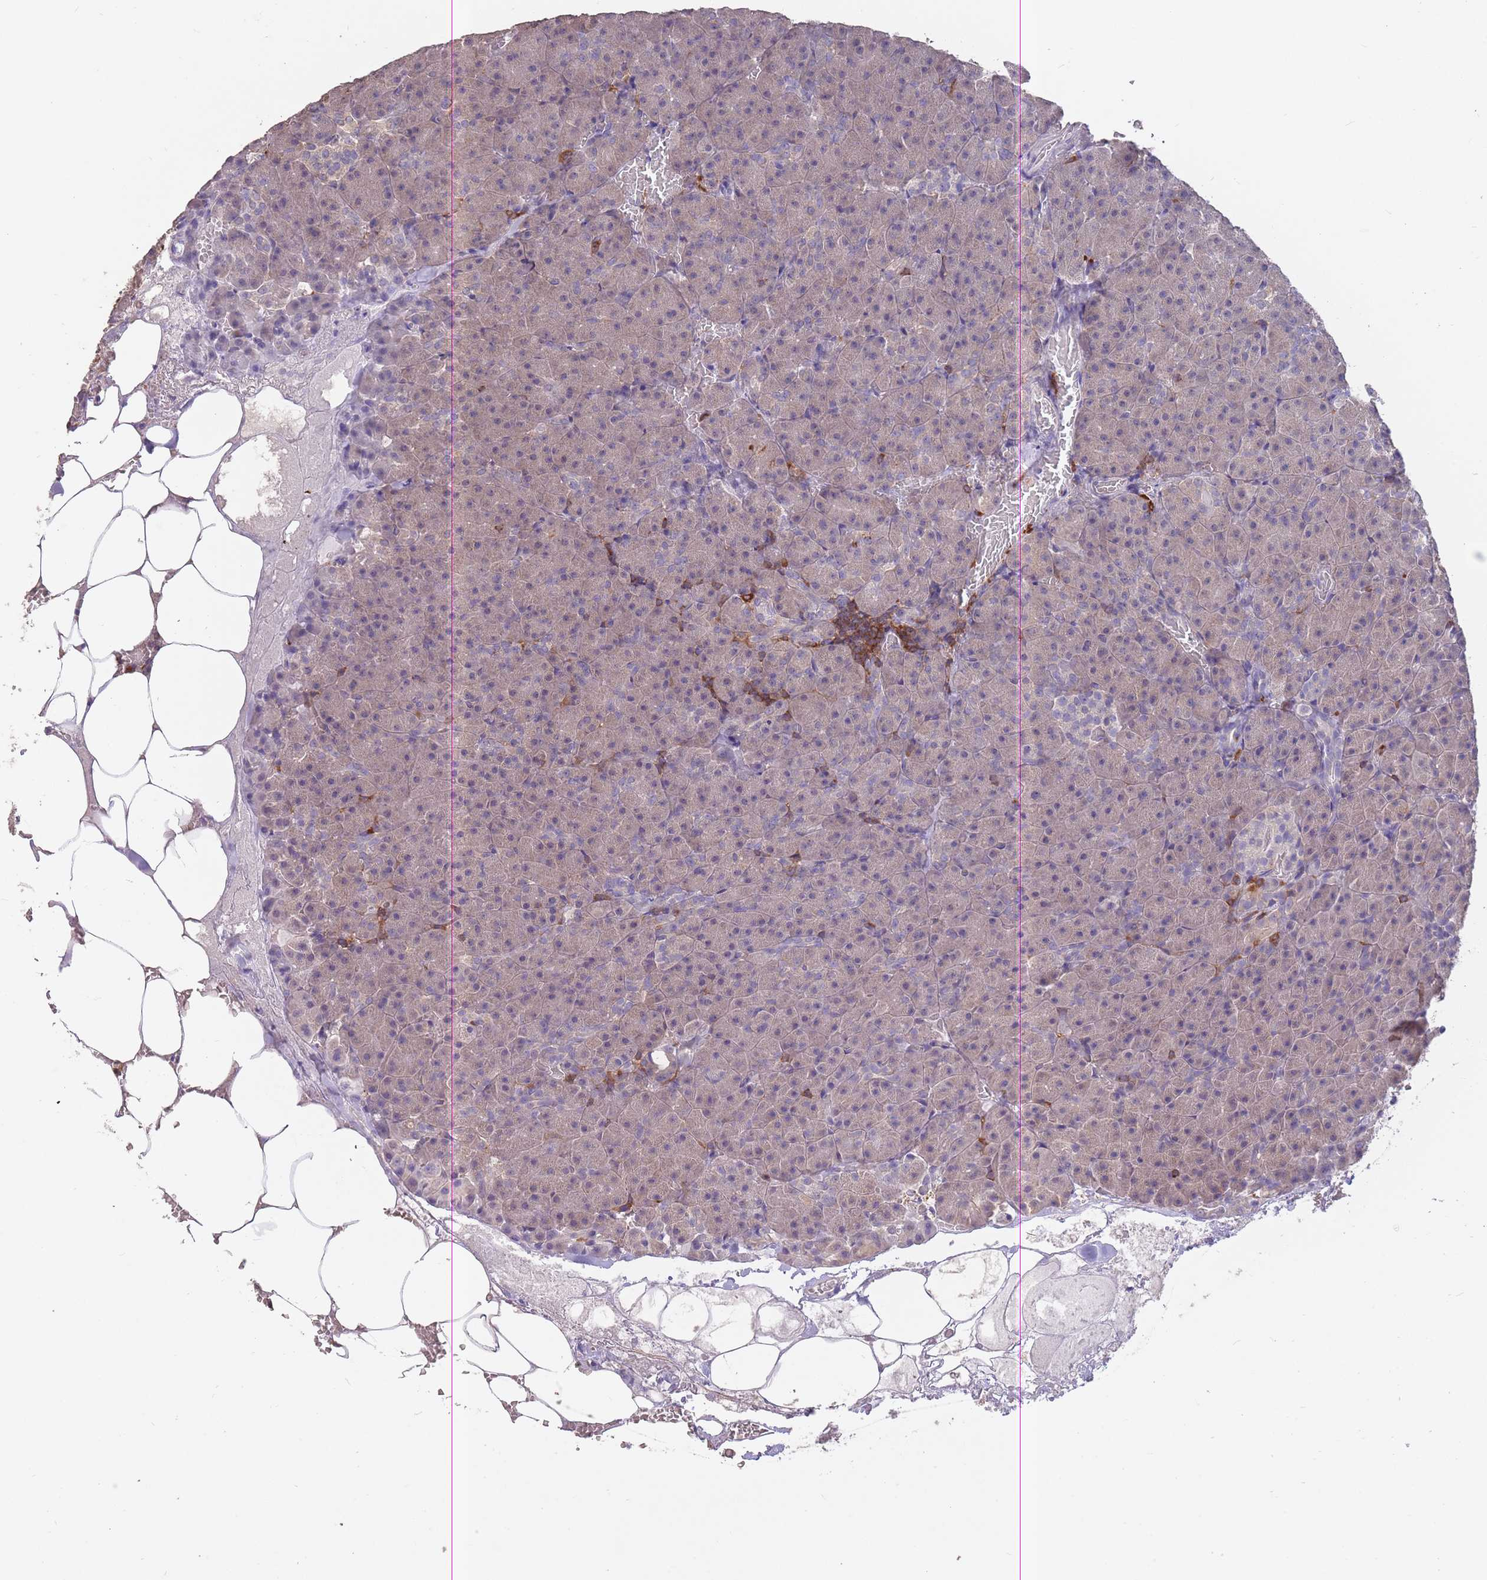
{"staining": {"intensity": "moderate", "quantity": "<25%", "location": "cytoplasmic/membranous"}, "tissue": "pancreas", "cell_type": "Exocrine glandular cells", "image_type": "normal", "snomed": [{"axis": "morphology", "description": "Normal tissue, NOS"}, {"axis": "topography", "description": "Pancreas"}], "caption": "An immunohistochemistry micrograph of unremarkable tissue is shown. Protein staining in brown highlights moderate cytoplasmic/membranous positivity in pancreas within exocrine glandular cells. The staining was performed using DAB (3,3'-diaminobenzidine) to visualize the protein expression in brown, while the nuclei were stained in blue with hematoxylin (Magnification: 20x).", "gene": "GMIP", "patient": {"sex": "female", "age": 74}}